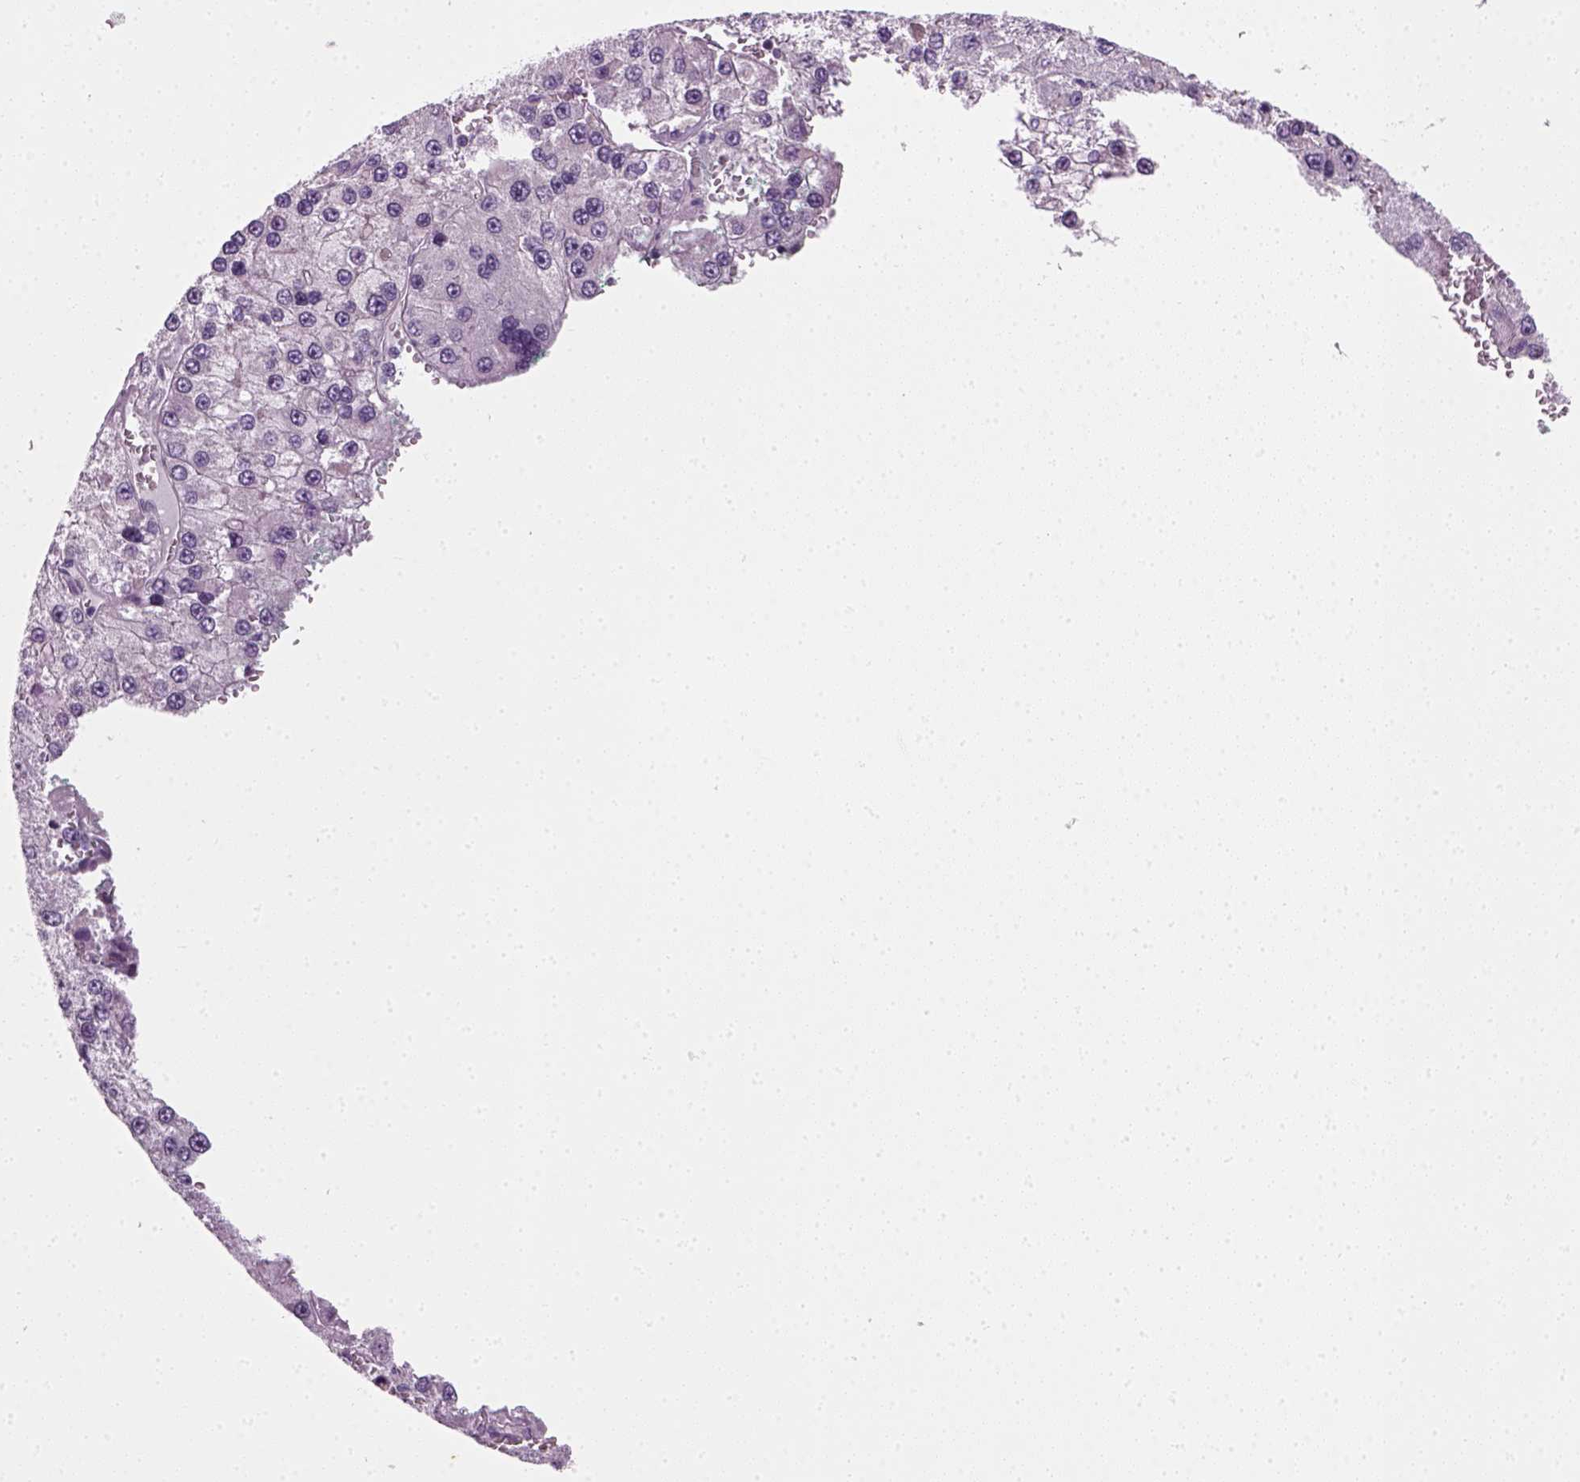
{"staining": {"intensity": "negative", "quantity": "none", "location": "none"}, "tissue": "liver cancer", "cell_type": "Tumor cells", "image_type": "cancer", "snomed": [{"axis": "morphology", "description": "Carcinoma, Hepatocellular, NOS"}, {"axis": "topography", "description": "Liver"}], "caption": "Hepatocellular carcinoma (liver) stained for a protein using immunohistochemistry displays no staining tumor cells.", "gene": "ELOVL3", "patient": {"sex": "female", "age": 73}}